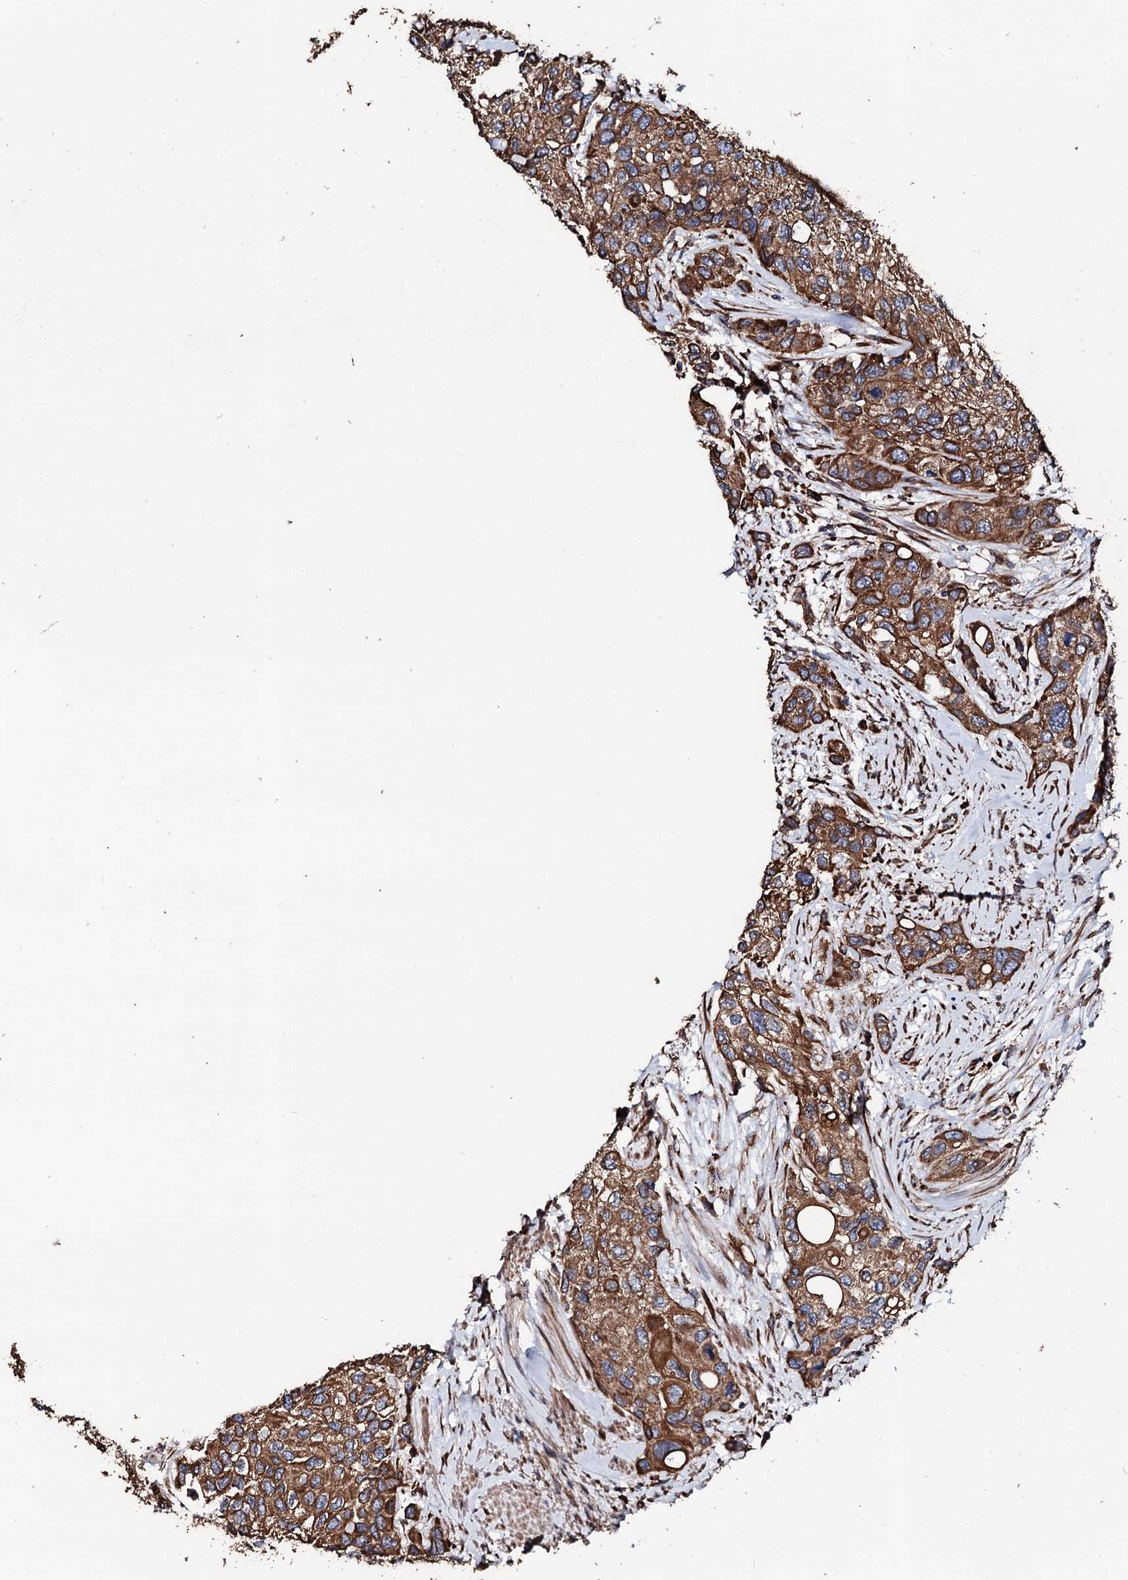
{"staining": {"intensity": "strong", "quantity": ">75%", "location": "cytoplasmic/membranous"}, "tissue": "urothelial cancer", "cell_type": "Tumor cells", "image_type": "cancer", "snomed": [{"axis": "morphology", "description": "Normal tissue, NOS"}, {"axis": "morphology", "description": "Urothelial carcinoma, High grade"}, {"axis": "topography", "description": "Vascular tissue"}, {"axis": "topography", "description": "Urinary bladder"}], "caption": "A micrograph showing strong cytoplasmic/membranous staining in approximately >75% of tumor cells in high-grade urothelial carcinoma, as visualized by brown immunohistochemical staining.", "gene": "CKAP5", "patient": {"sex": "female", "age": 56}}